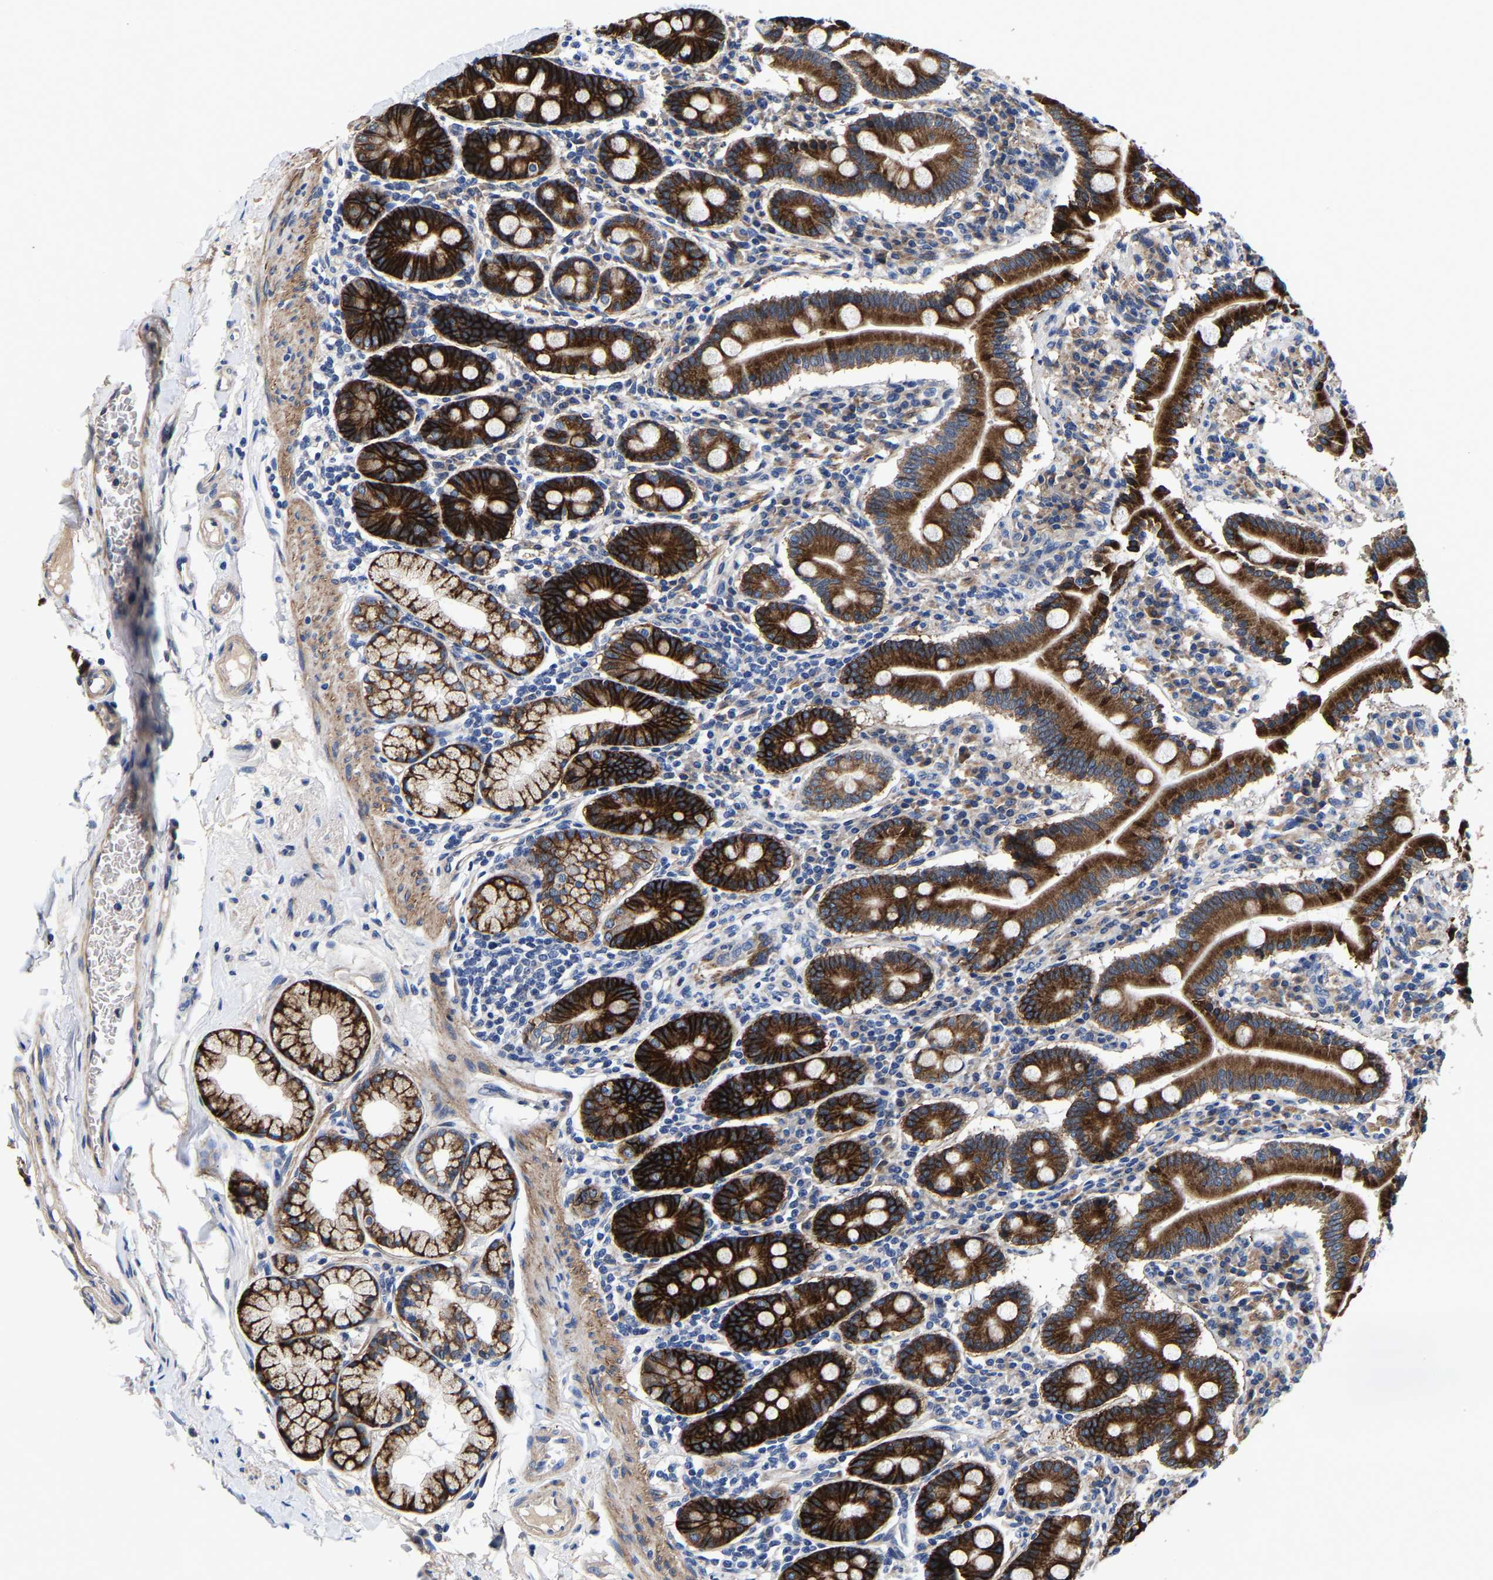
{"staining": {"intensity": "strong", "quantity": ">75%", "location": "cytoplasmic/membranous"}, "tissue": "duodenum", "cell_type": "Glandular cells", "image_type": "normal", "snomed": [{"axis": "morphology", "description": "Normal tissue, NOS"}, {"axis": "topography", "description": "Duodenum"}], "caption": "IHC of normal duodenum reveals high levels of strong cytoplasmic/membranous expression in about >75% of glandular cells.", "gene": "SLC12A2", "patient": {"sex": "male", "age": 50}}